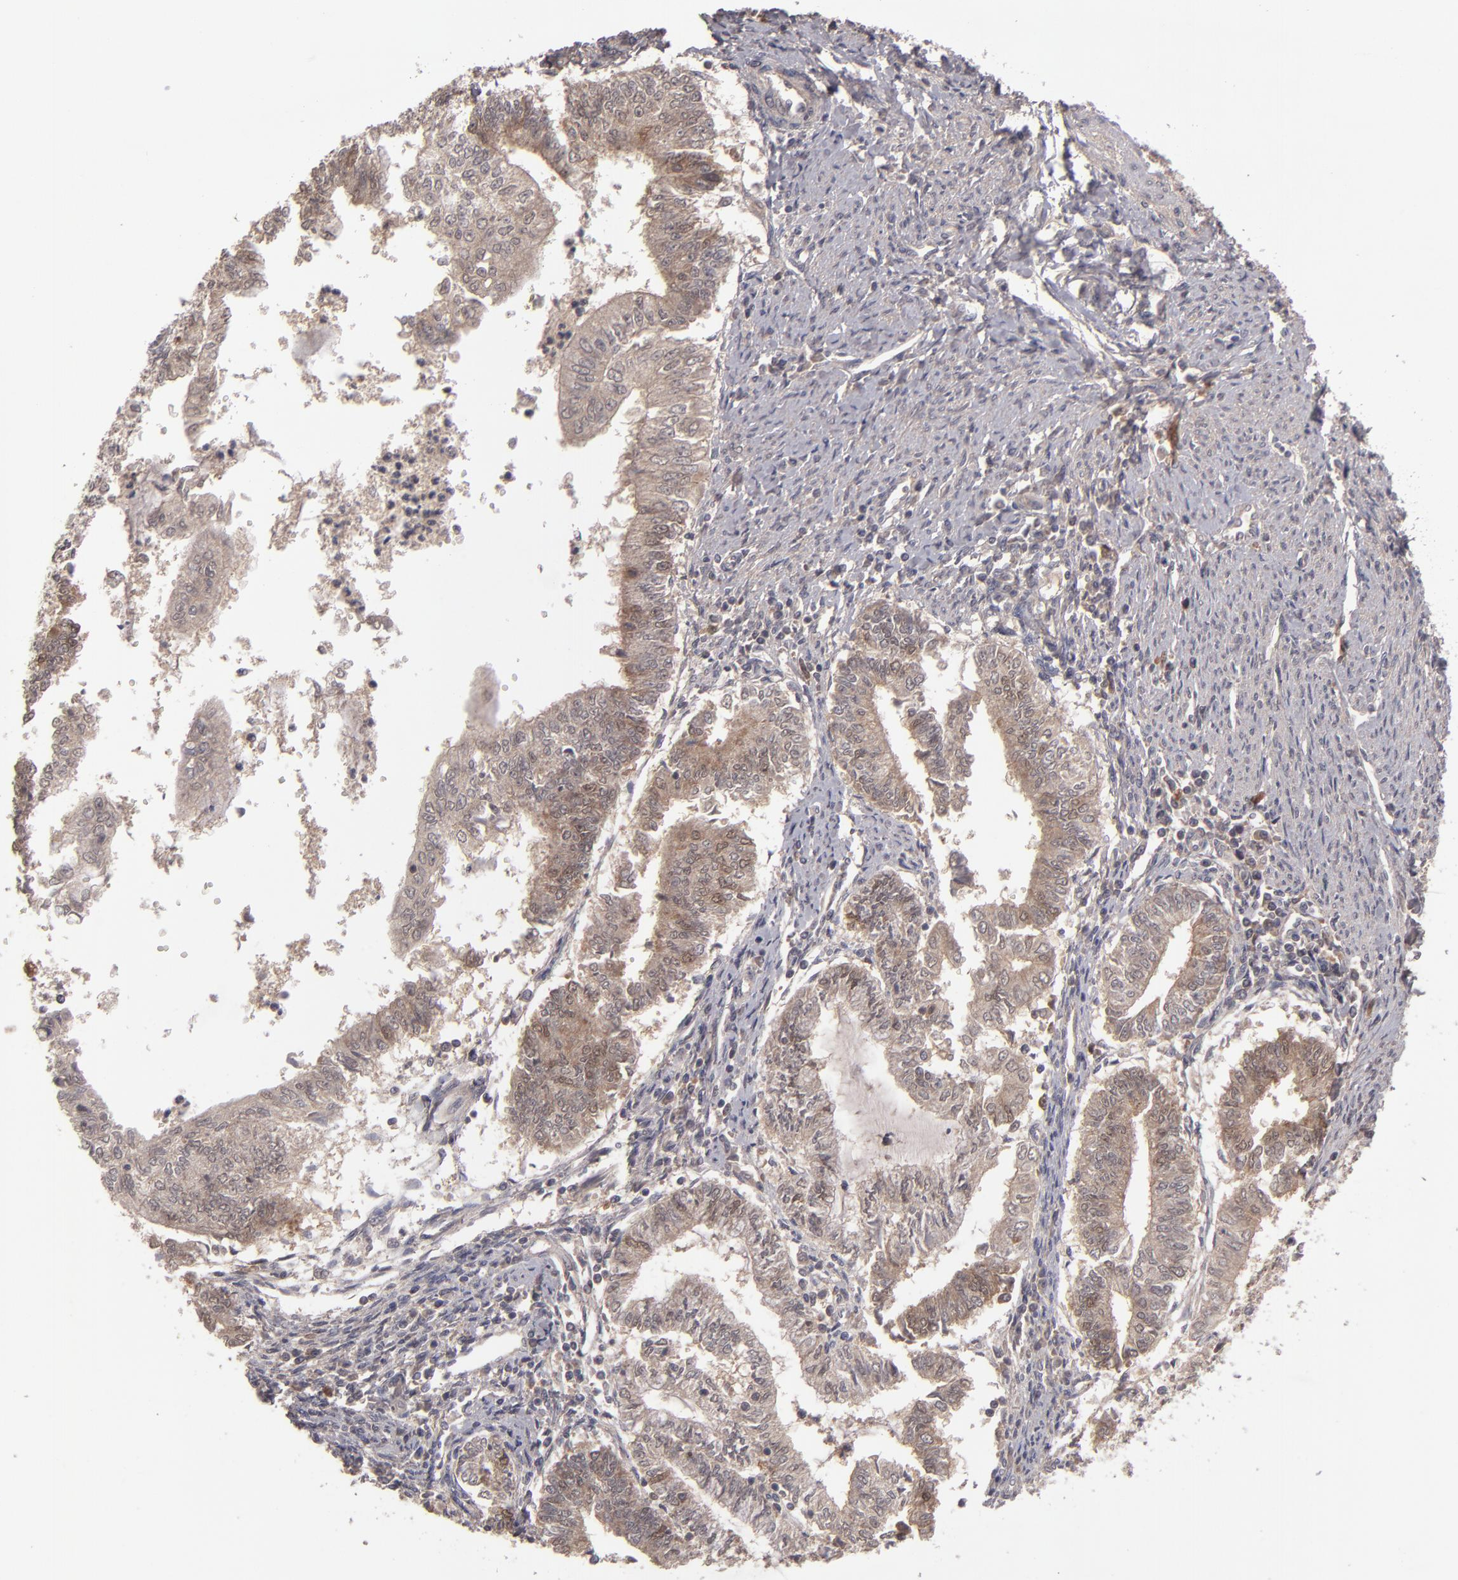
{"staining": {"intensity": "moderate", "quantity": ">75%", "location": "cytoplasmic/membranous"}, "tissue": "endometrial cancer", "cell_type": "Tumor cells", "image_type": "cancer", "snomed": [{"axis": "morphology", "description": "Adenocarcinoma, NOS"}, {"axis": "topography", "description": "Endometrium"}], "caption": "Tumor cells reveal medium levels of moderate cytoplasmic/membranous positivity in approximately >75% of cells in endometrial cancer (adenocarcinoma).", "gene": "TYMS", "patient": {"sex": "female", "age": 66}}